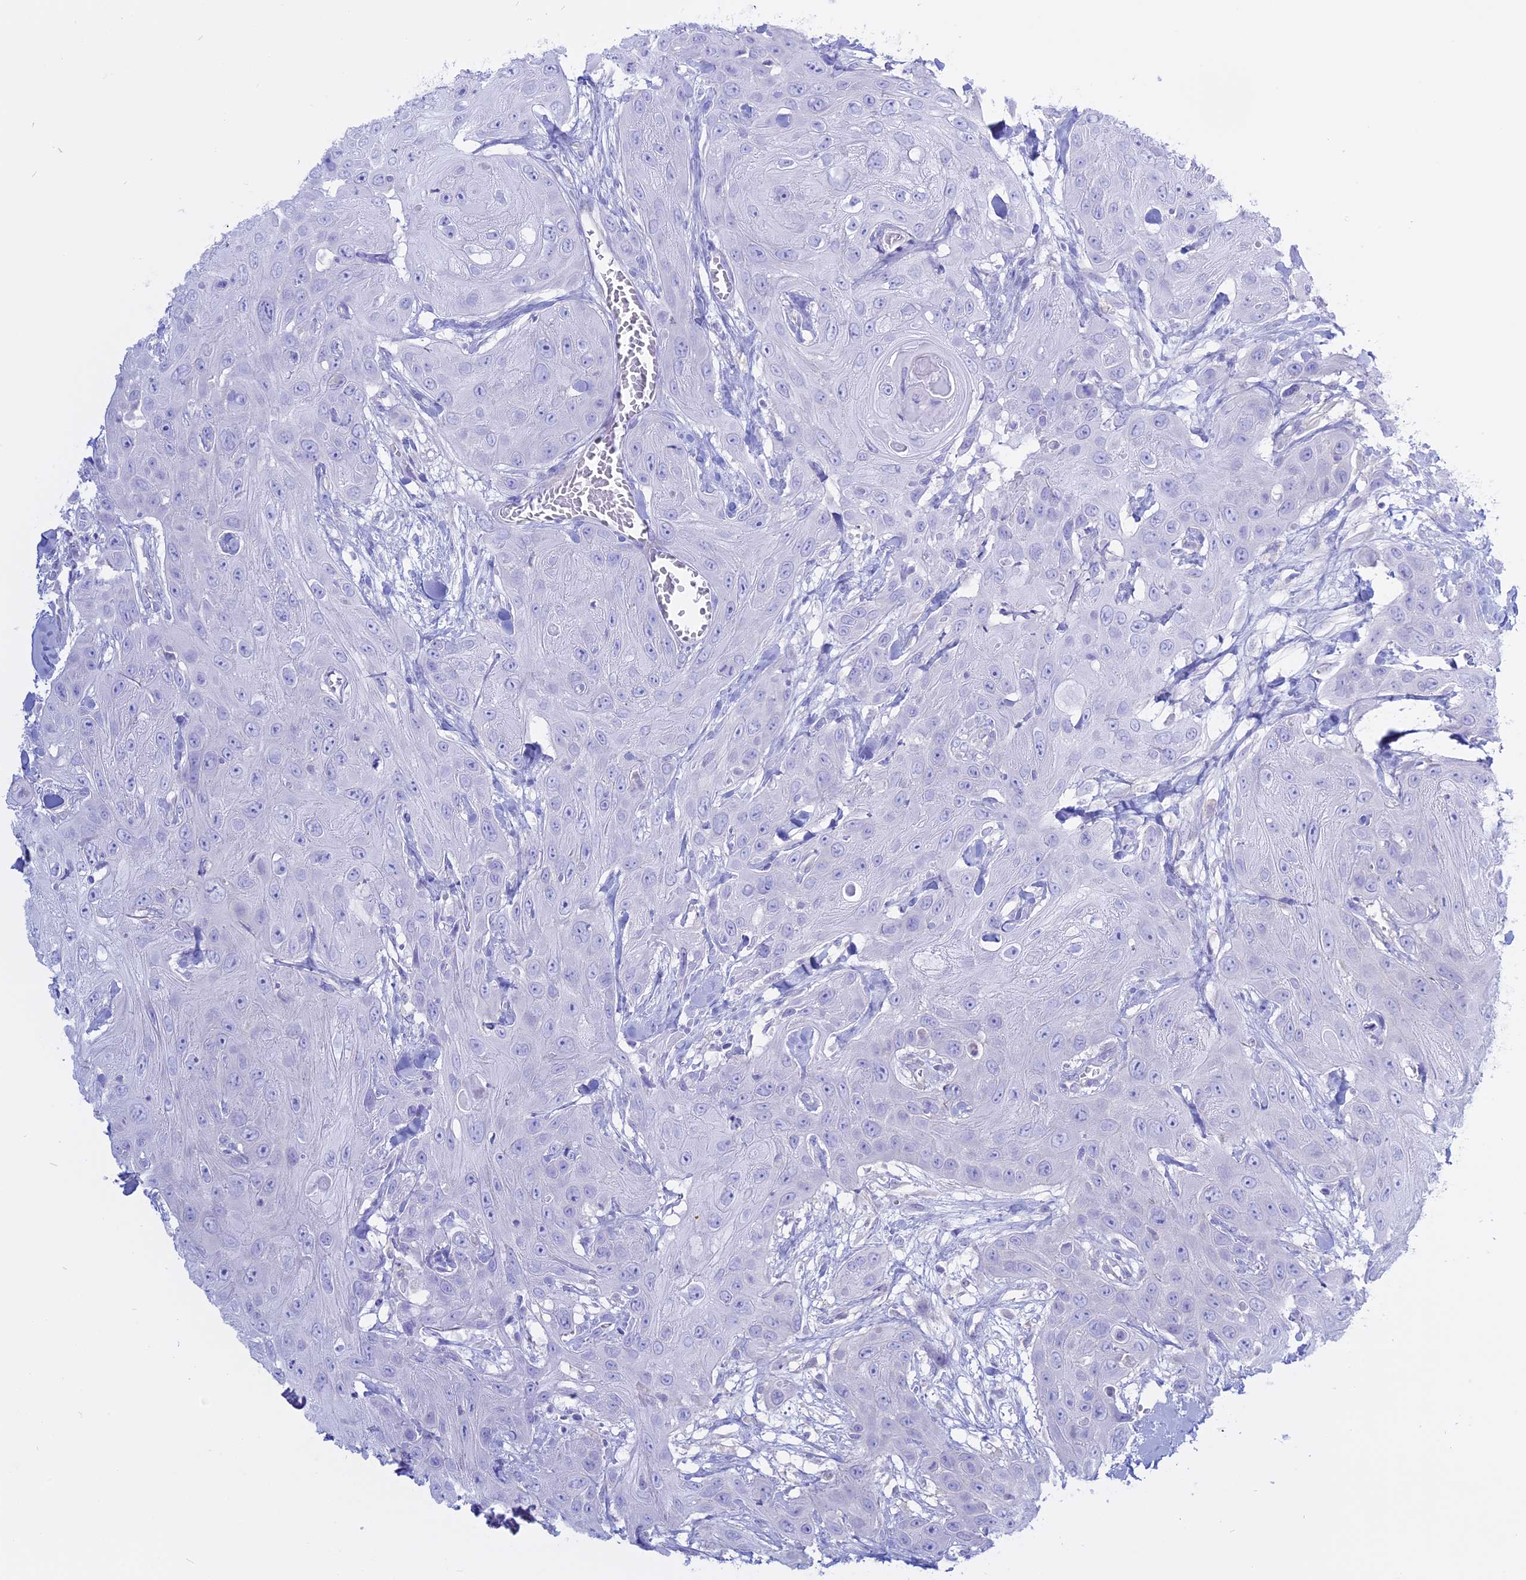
{"staining": {"intensity": "negative", "quantity": "none", "location": "none"}, "tissue": "head and neck cancer", "cell_type": "Tumor cells", "image_type": "cancer", "snomed": [{"axis": "morphology", "description": "Squamous cell carcinoma, NOS"}, {"axis": "topography", "description": "Head-Neck"}], "caption": "Immunohistochemical staining of squamous cell carcinoma (head and neck) reveals no significant staining in tumor cells. (DAB (3,3'-diaminobenzidine) immunohistochemistry (IHC) visualized using brightfield microscopy, high magnification).", "gene": "AHCYL1", "patient": {"sex": "male", "age": 81}}